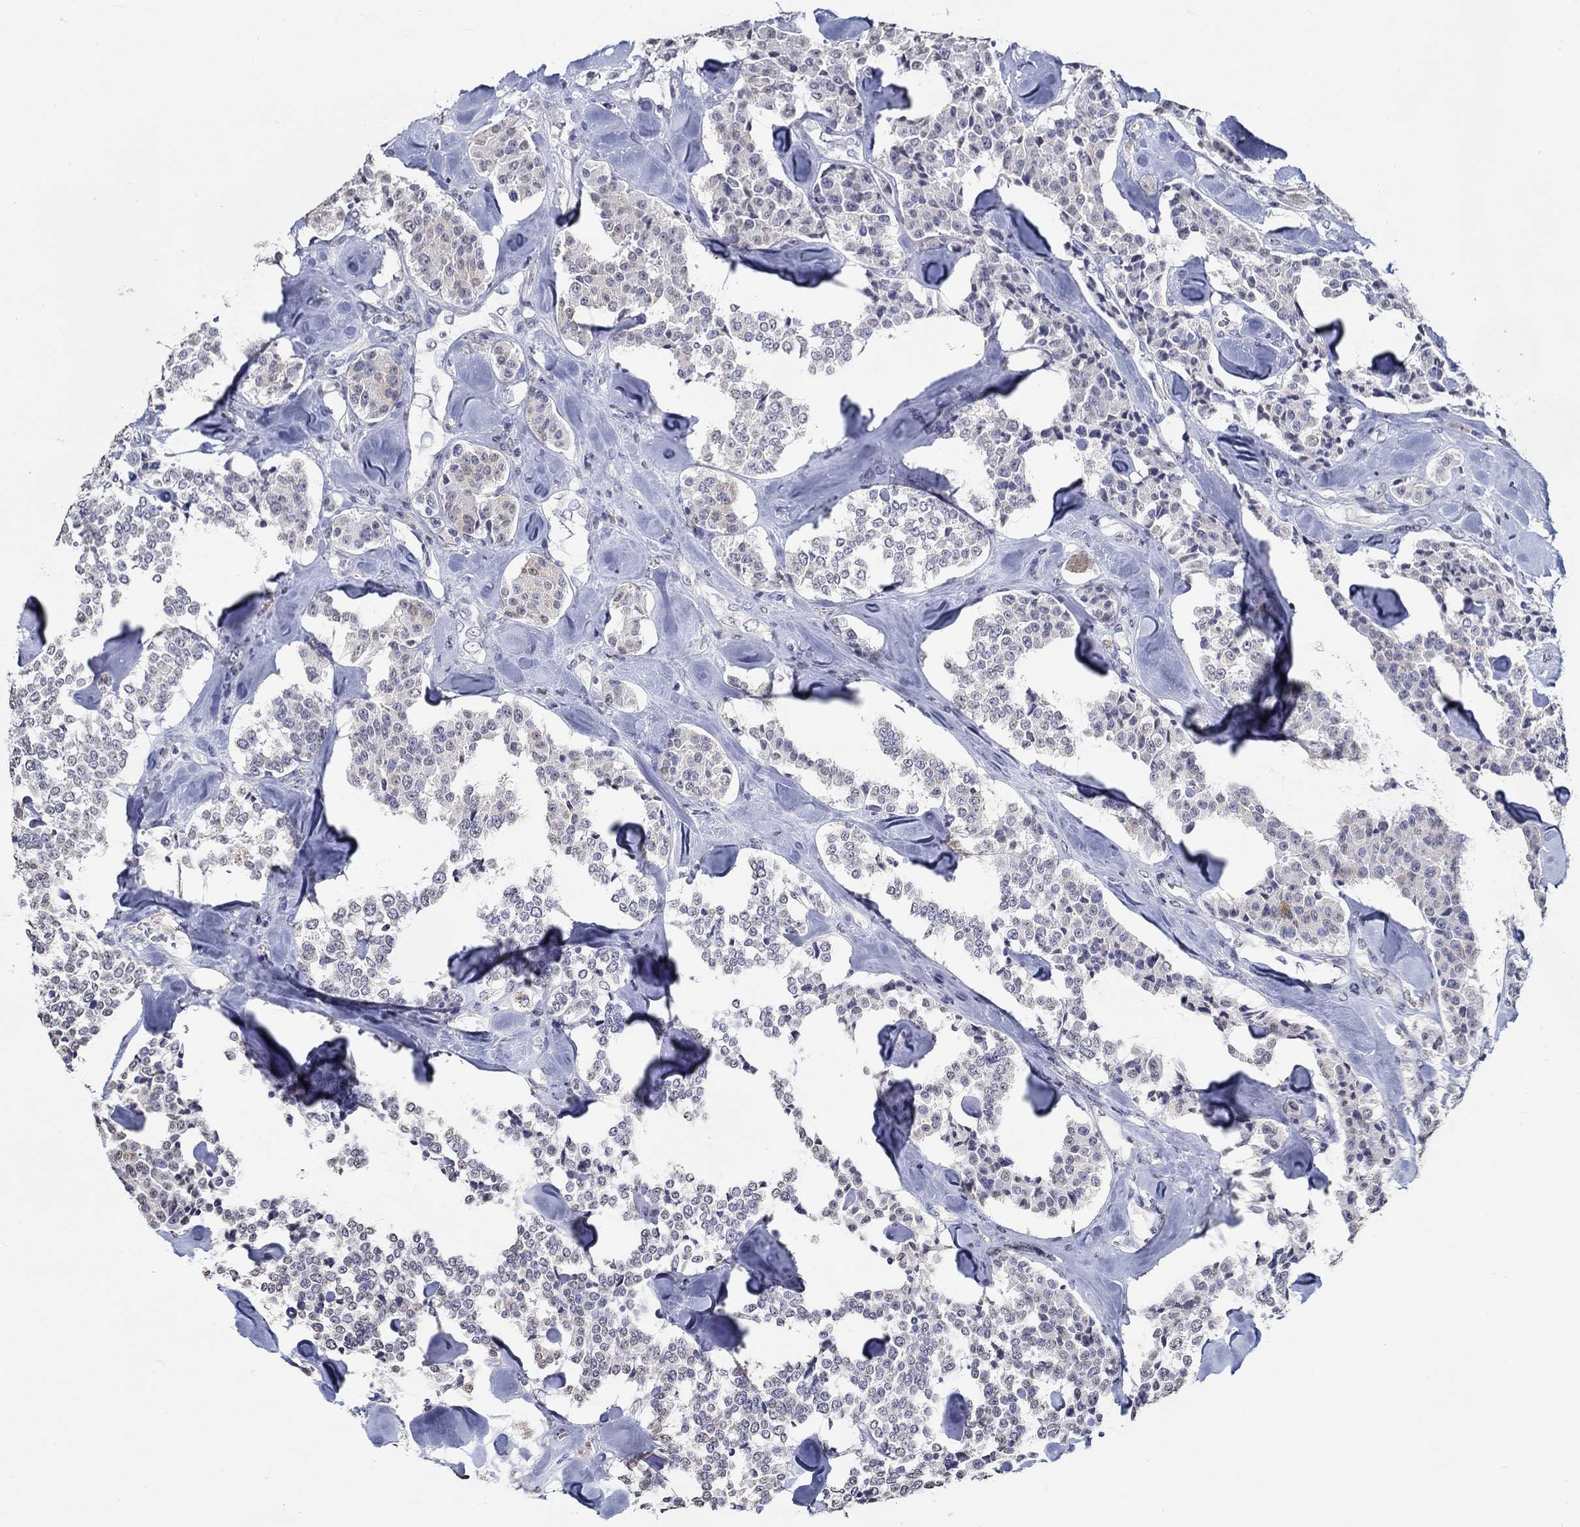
{"staining": {"intensity": "weak", "quantity": "25%-75%", "location": "cytoplasmic/membranous"}, "tissue": "carcinoid", "cell_type": "Tumor cells", "image_type": "cancer", "snomed": [{"axis": "morphology", "description": "Carcinoid, malignant, NOS"}, {"axis": "topography", "description": "Pancreas"}], "caption": "This histopathology image displays immunohistochemistry (IHC) staining of human carcinoid, with low weak cytoplasmic/membranous expression in approximately 25%-75% of tumor cells.", "gene": "PDE1B", "patient": {"sex": "male", "age": 41}}